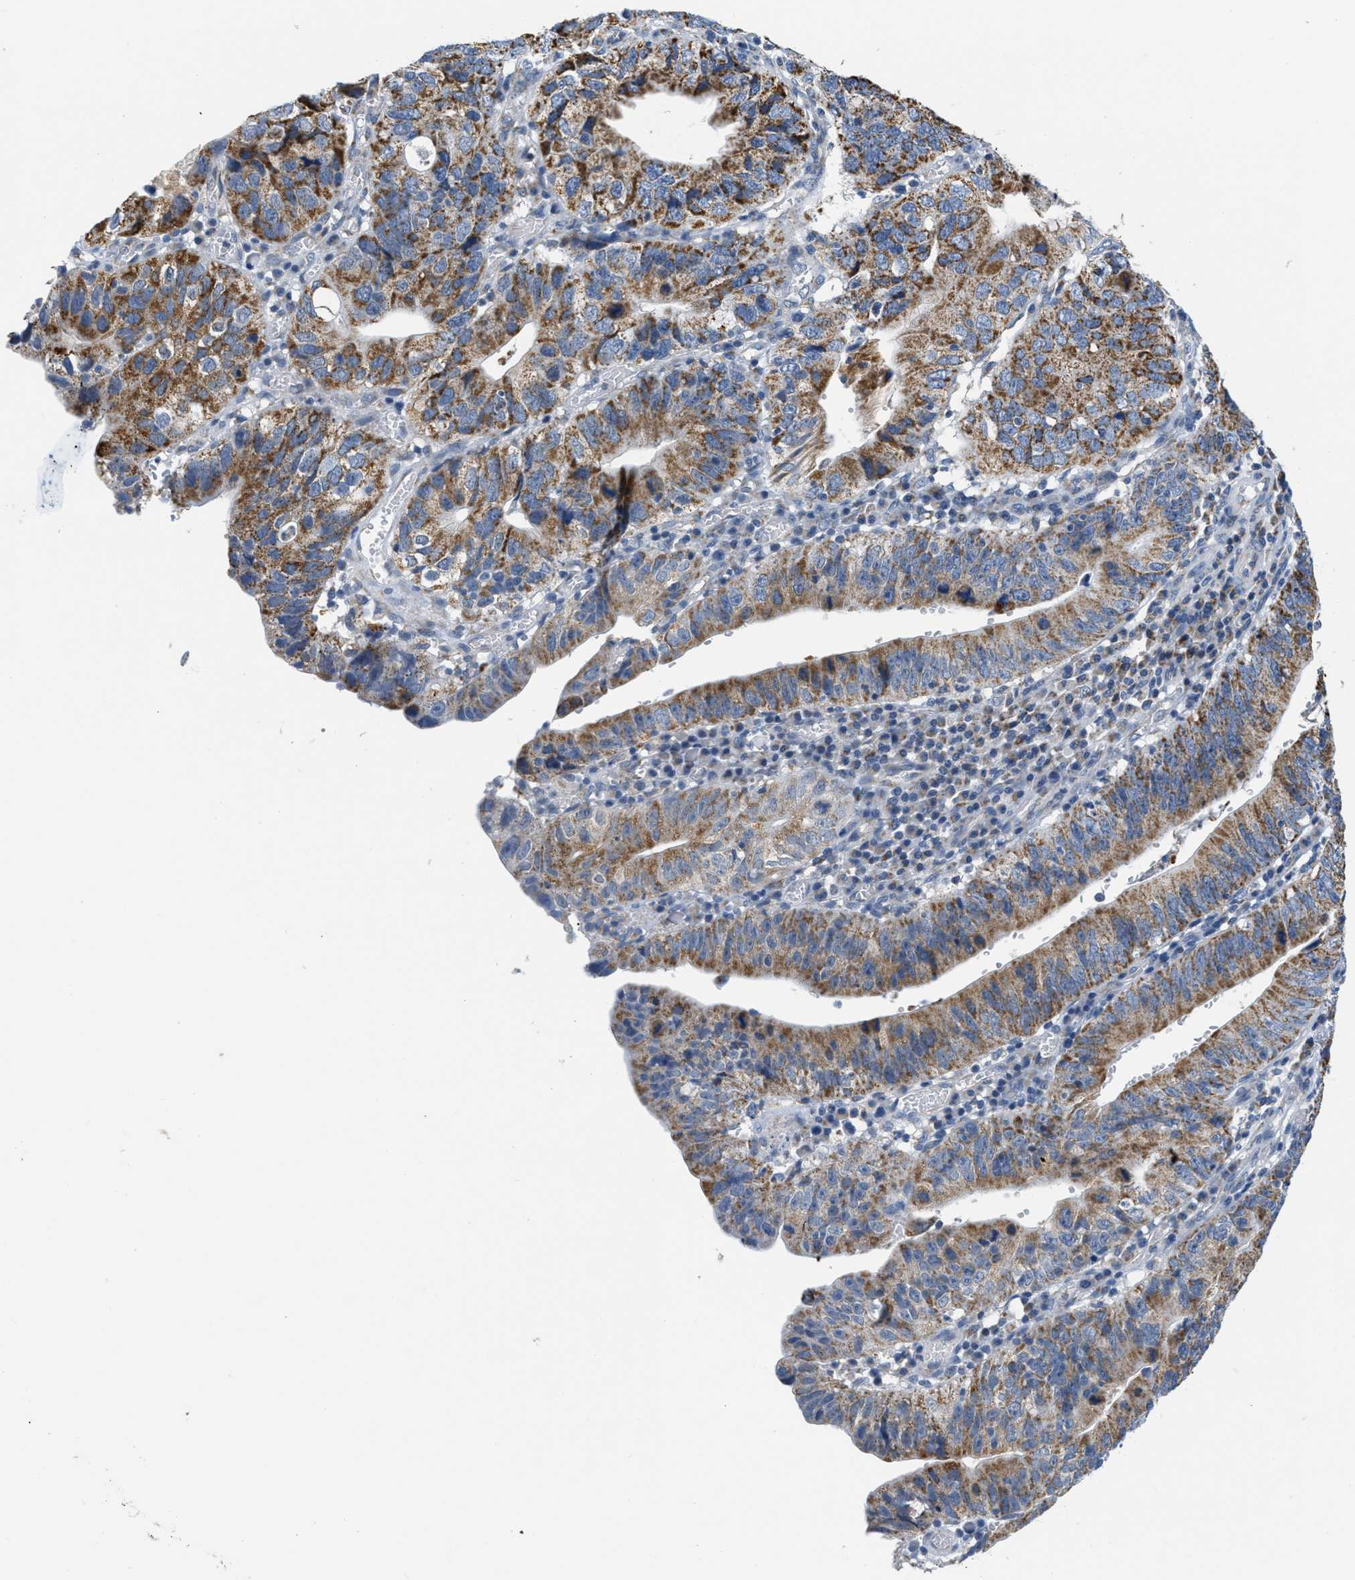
{"staining": {"intensity": "moderate", "quantity": ">75%", "location": "cytoplasmic/membranous"}, "tissue": "stomach cancer", "cell_type": "Tumor cells", "image_type": "cancer", "snomed": [{"axis": "morphology", "description": "Adenocarcinoma, NOS"}, {"axis": "topography", "description": "Stomach"}], "caption": "Immunohistochemistry (IHC) image of human stomach cancer stained for a protein (brown), which displays medium levels of moderate cytoplasmic/membranous staining in approximately >75% of tumor cells.", "gene": "KCNJ5", "patient": {"sex": "male", "age": 59}}